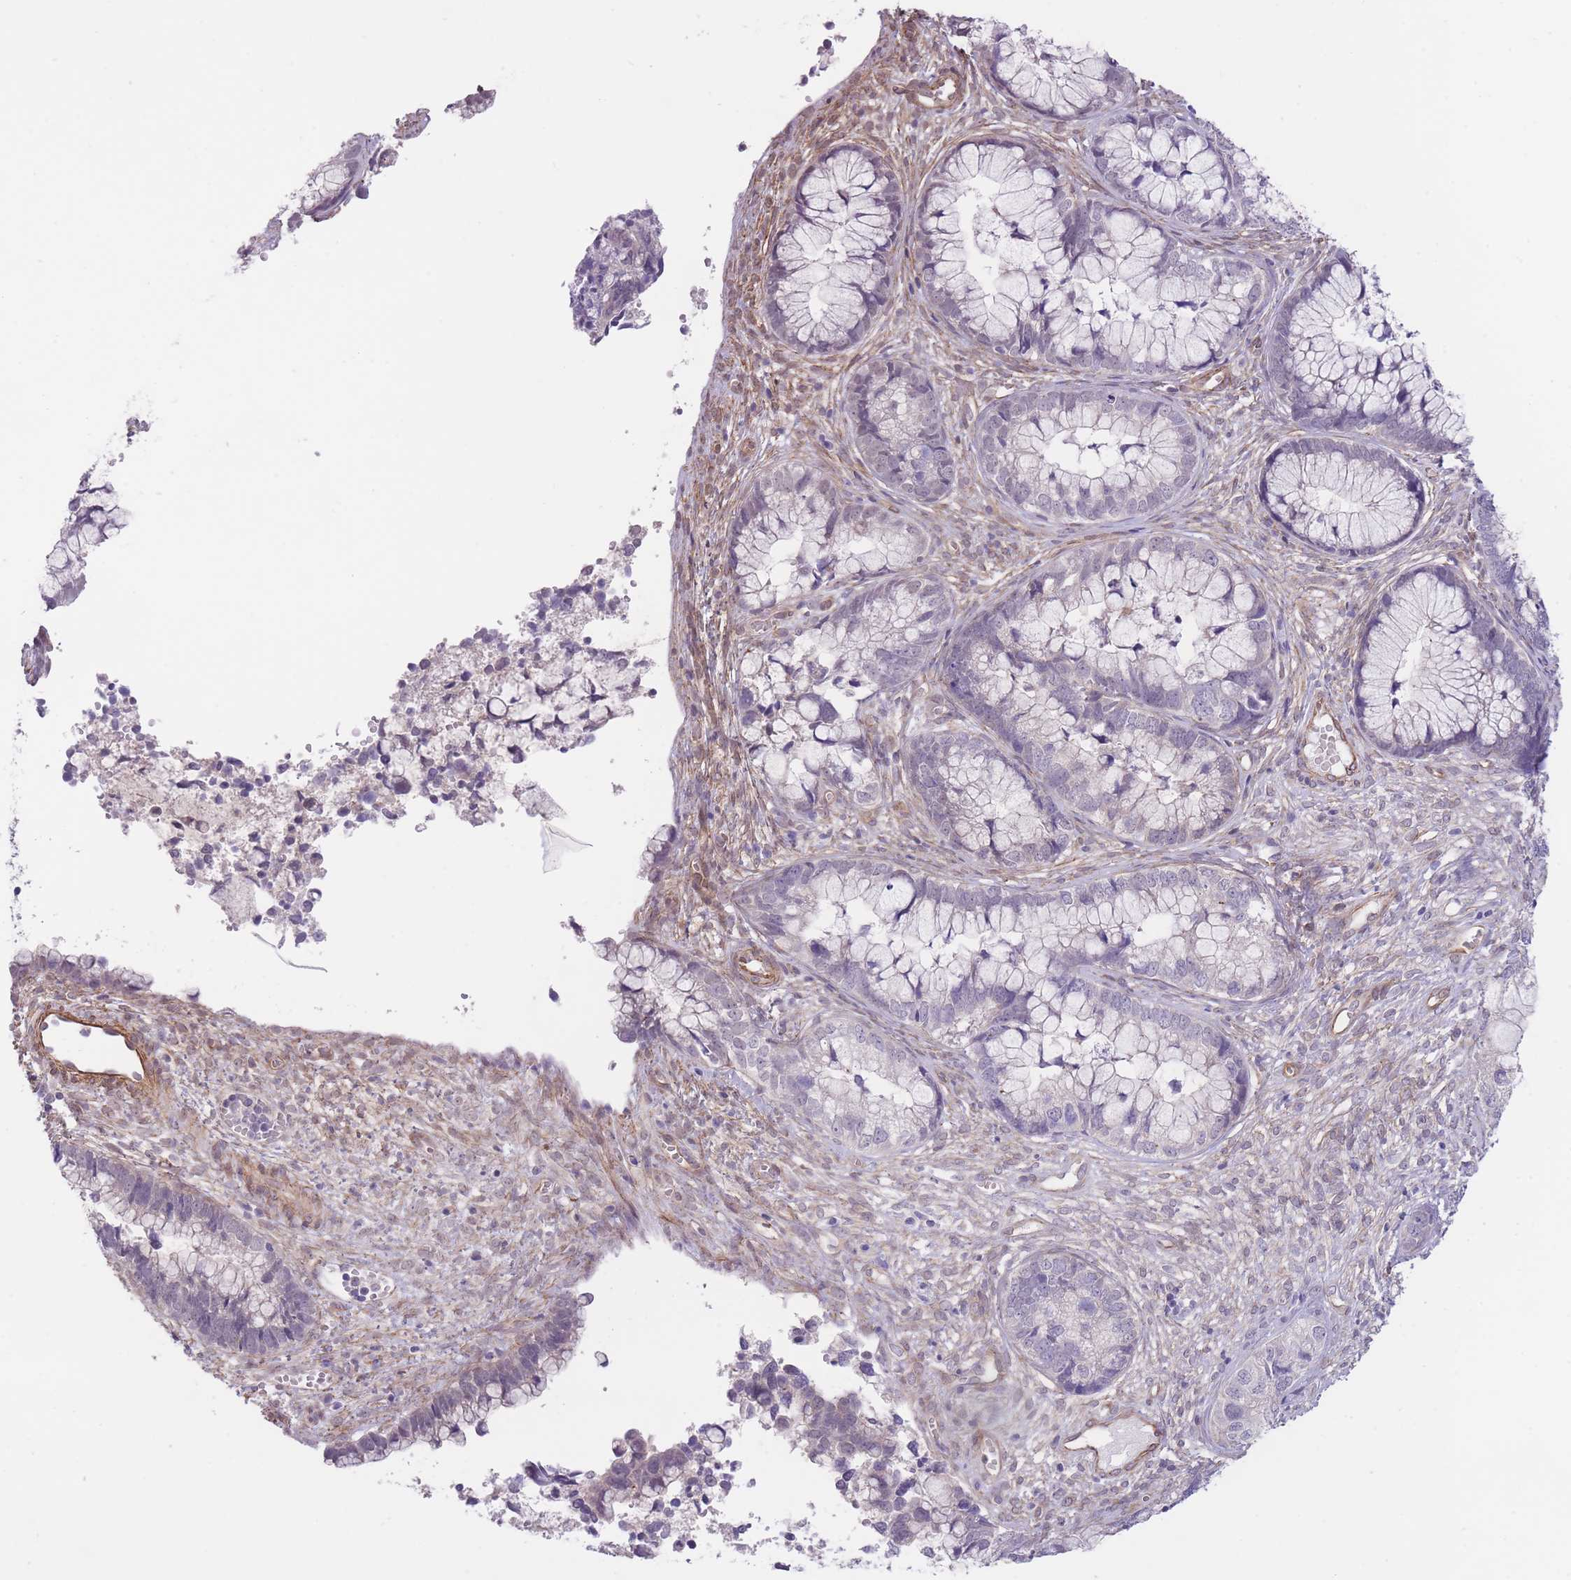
{"staining": {"intensity": "negative", "quantity": "none", "location": "none"}, "tissue": "cervical cancer", "cell_type": "Tumor cells", "image_type": "cancer", "snomed": [{"axis": "morphology", "description": "Adenocarcinoma, NOS"}, {"axis": "topography", "description": "Cervix"}], "caption": "Human cervical cancer (adenocarcinoma) stained for a protein using immunohistochemistry shows no expression in tumor cells.", "gene": "QTRT1", "patient": {"sex": "female", "age": 44}}